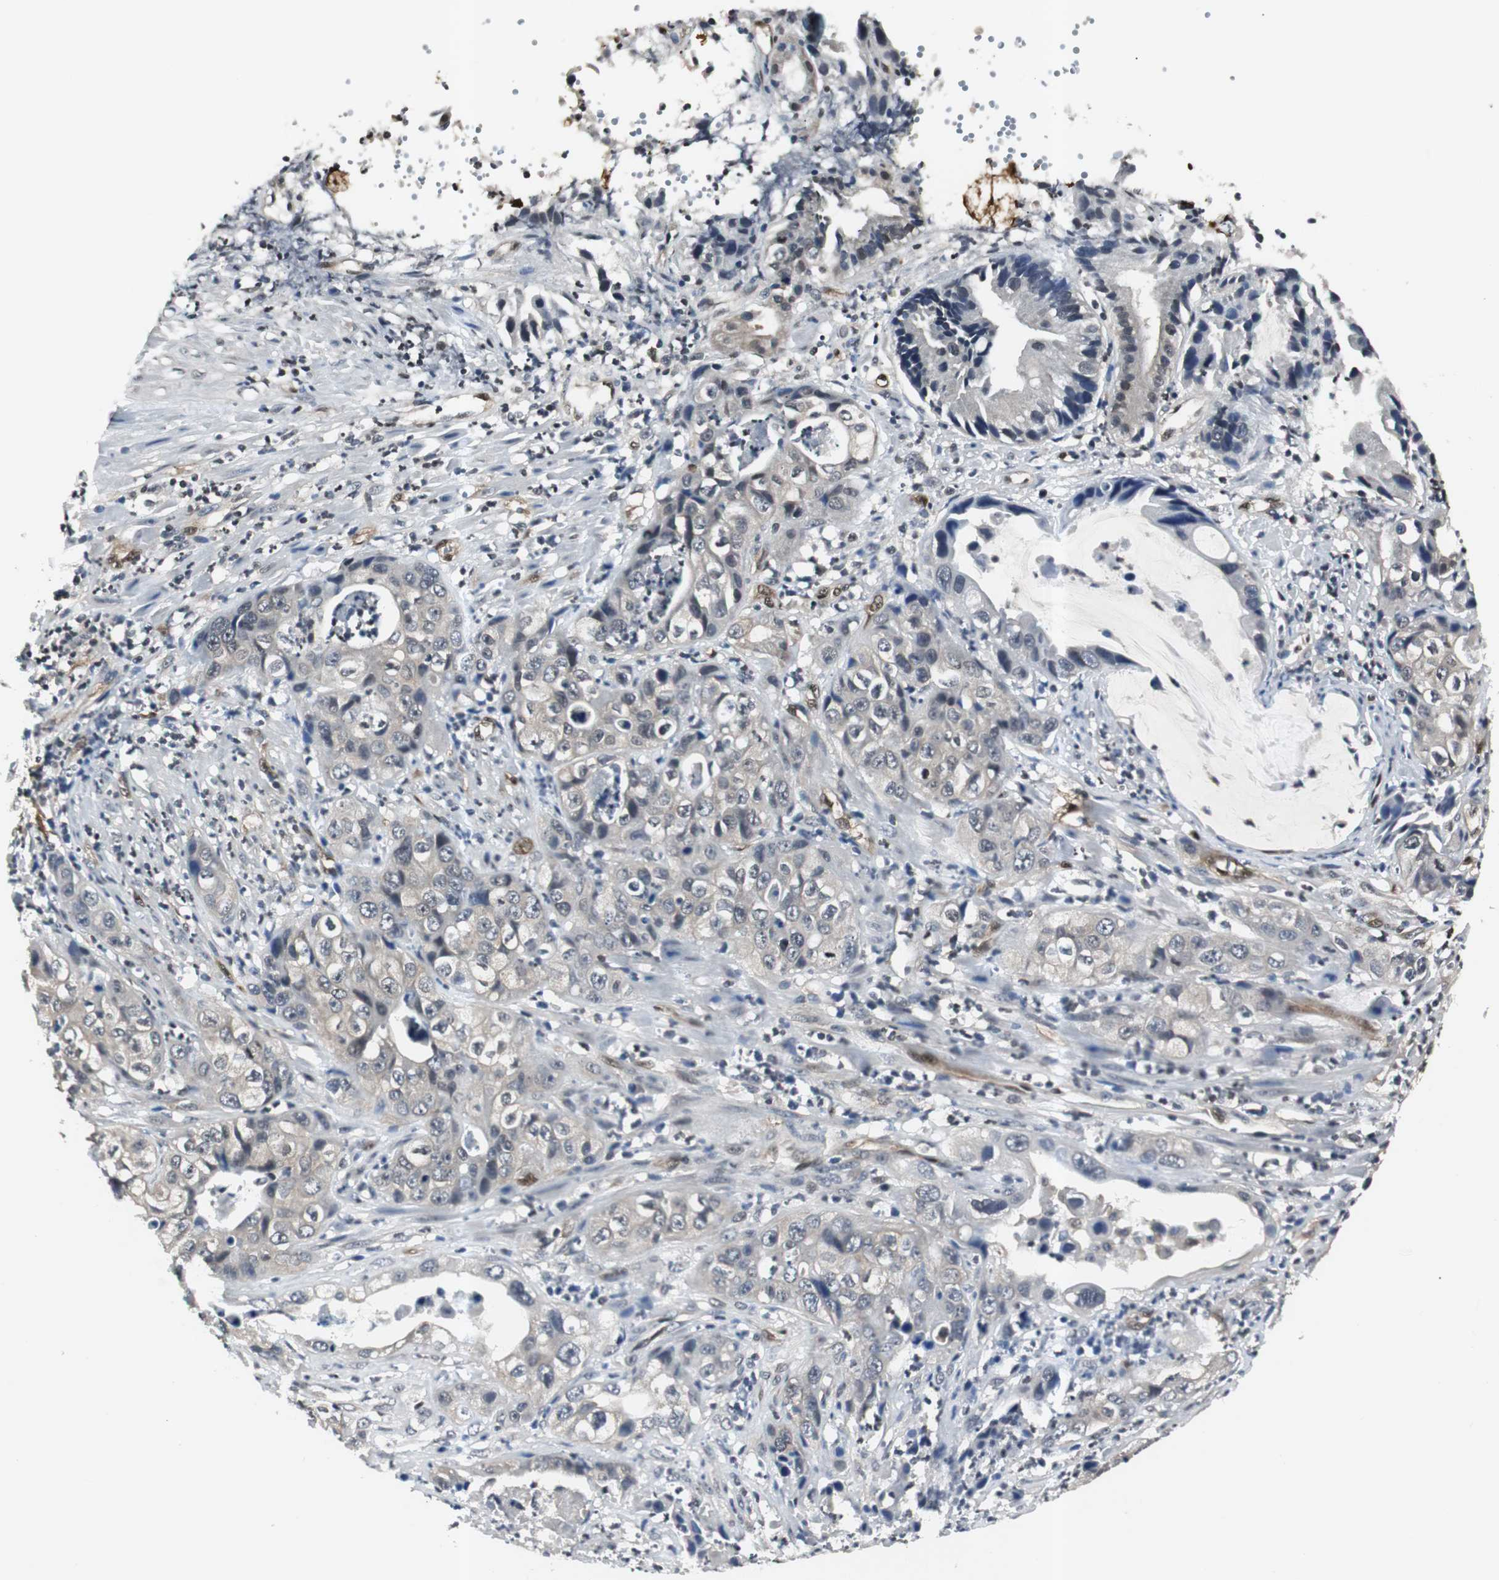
{"staining": {"intensity": "negative", "quantity": "none", "location": "none"}, "tissue": "liver cancer", "cell_type": "Tumor cells", "image_type": "cancer", "snomed": [{"axis": "morphology", "description": "Cholangiocarcinoma"}, {"axis": "topography", "description": "Liver"}], "caption": "This micrograph is of liver cholangiocarcinoma stained with immunohistochemistry (IHC) to label a protein in brown with the nuclei are counter-stained blue. There is no positivity in tumor cells.", "gene": "SMAD1", "patient": {"sex": "female", "age": 61}}